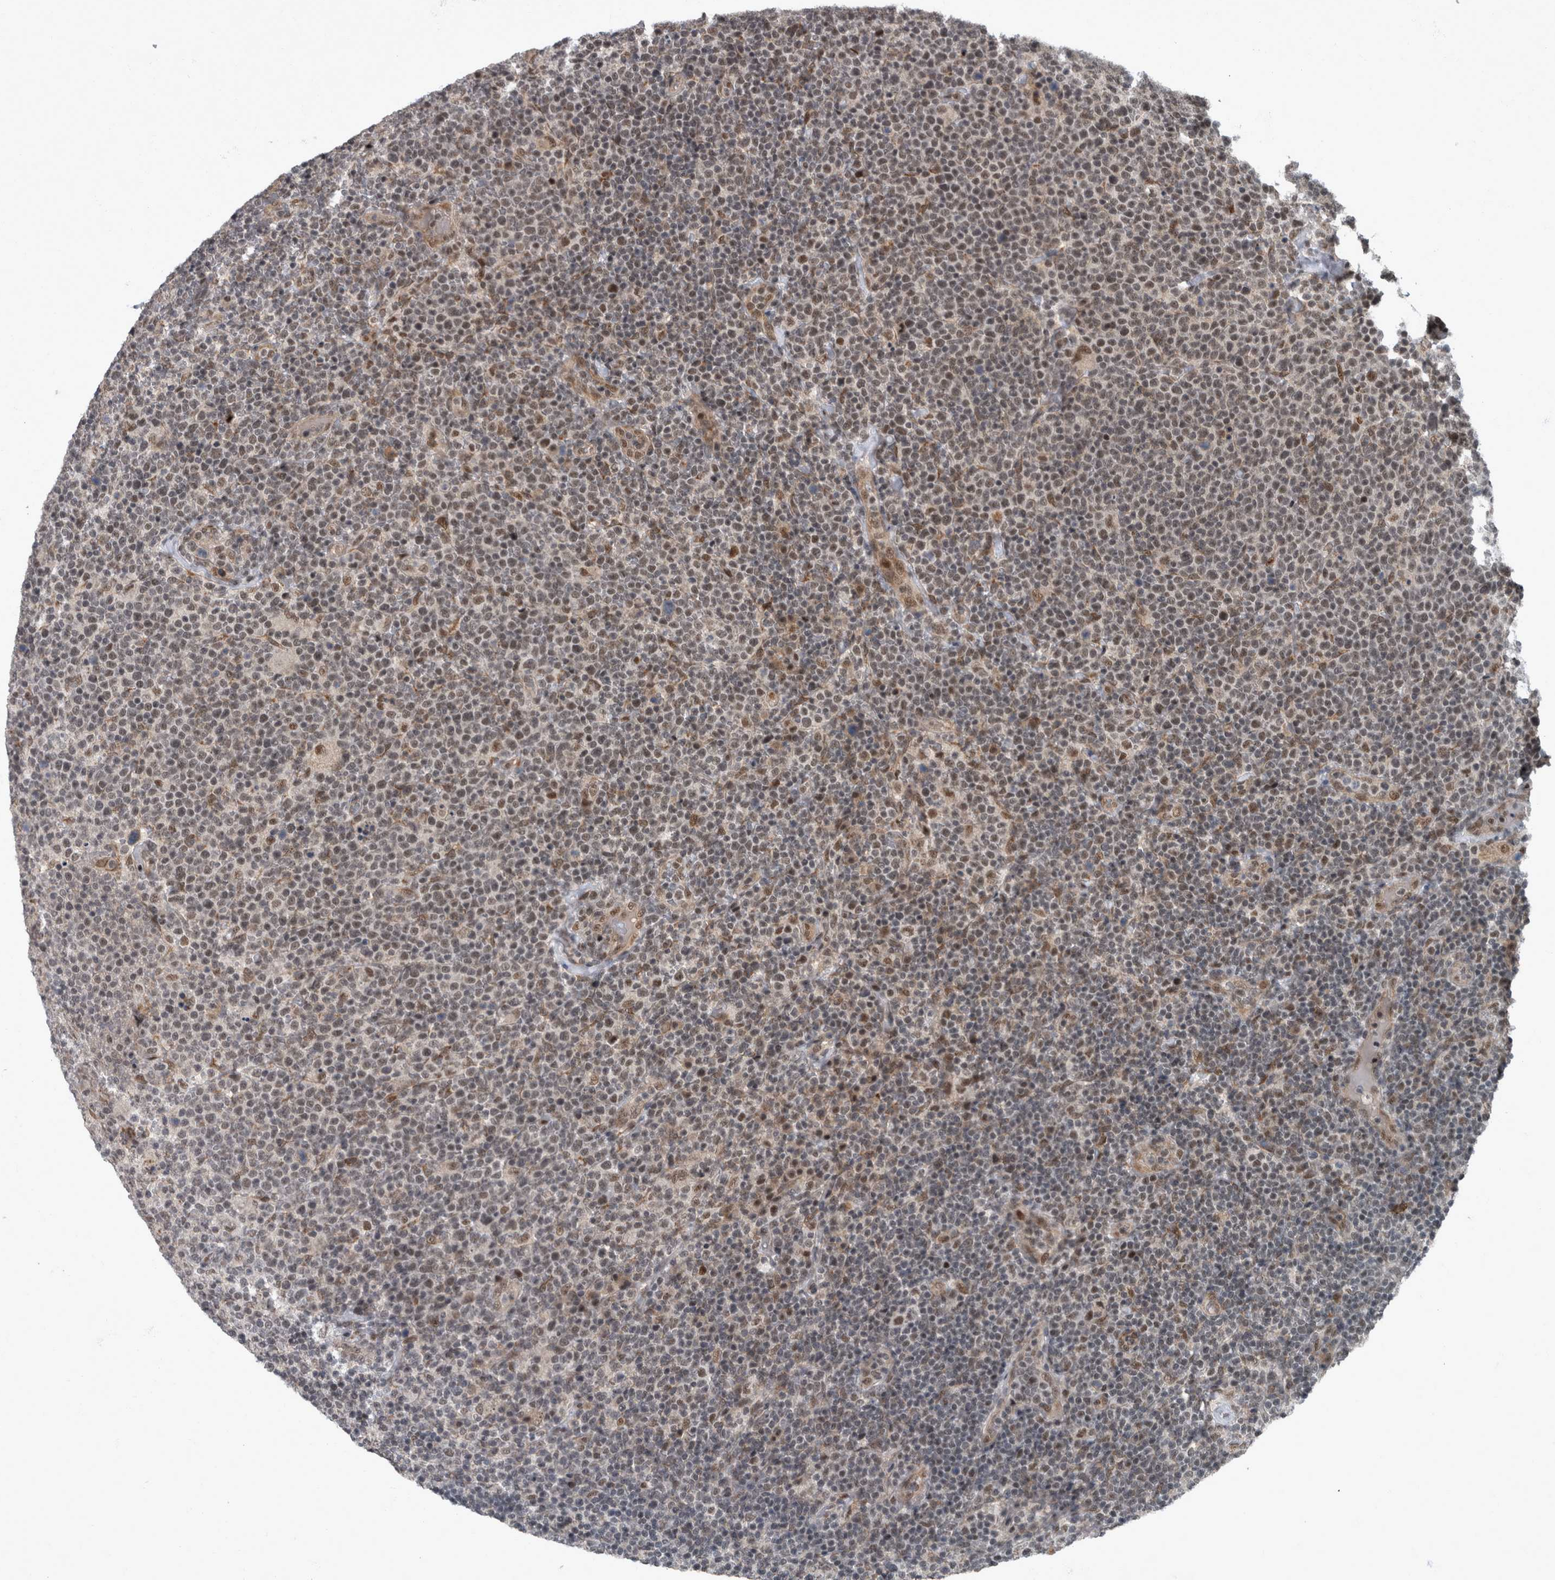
{"staining": {"intensity": "moderate", "quantity": ">75%", "location": "nuclear"}, "tissue": "lymphoma", "cell_type": "Tumor cells", "image_type": "cancer", "snomed": [{"axis": "morphology", "description": "Malignant lymphoma, non-Hodgkin's type, High grade"}, {"axis": "topography", "description": "Lymph node"}], "caption": "Immunohistochemical staining of lymphoma demonstrates medium levels of moderate nuclear protein positivity in approximately >75% of tumor cells. (DAB = brown stain, brightfield microscopy at high magnification).", "gene": "WDR33", "patient": {"sex": "male", "age": 61}}